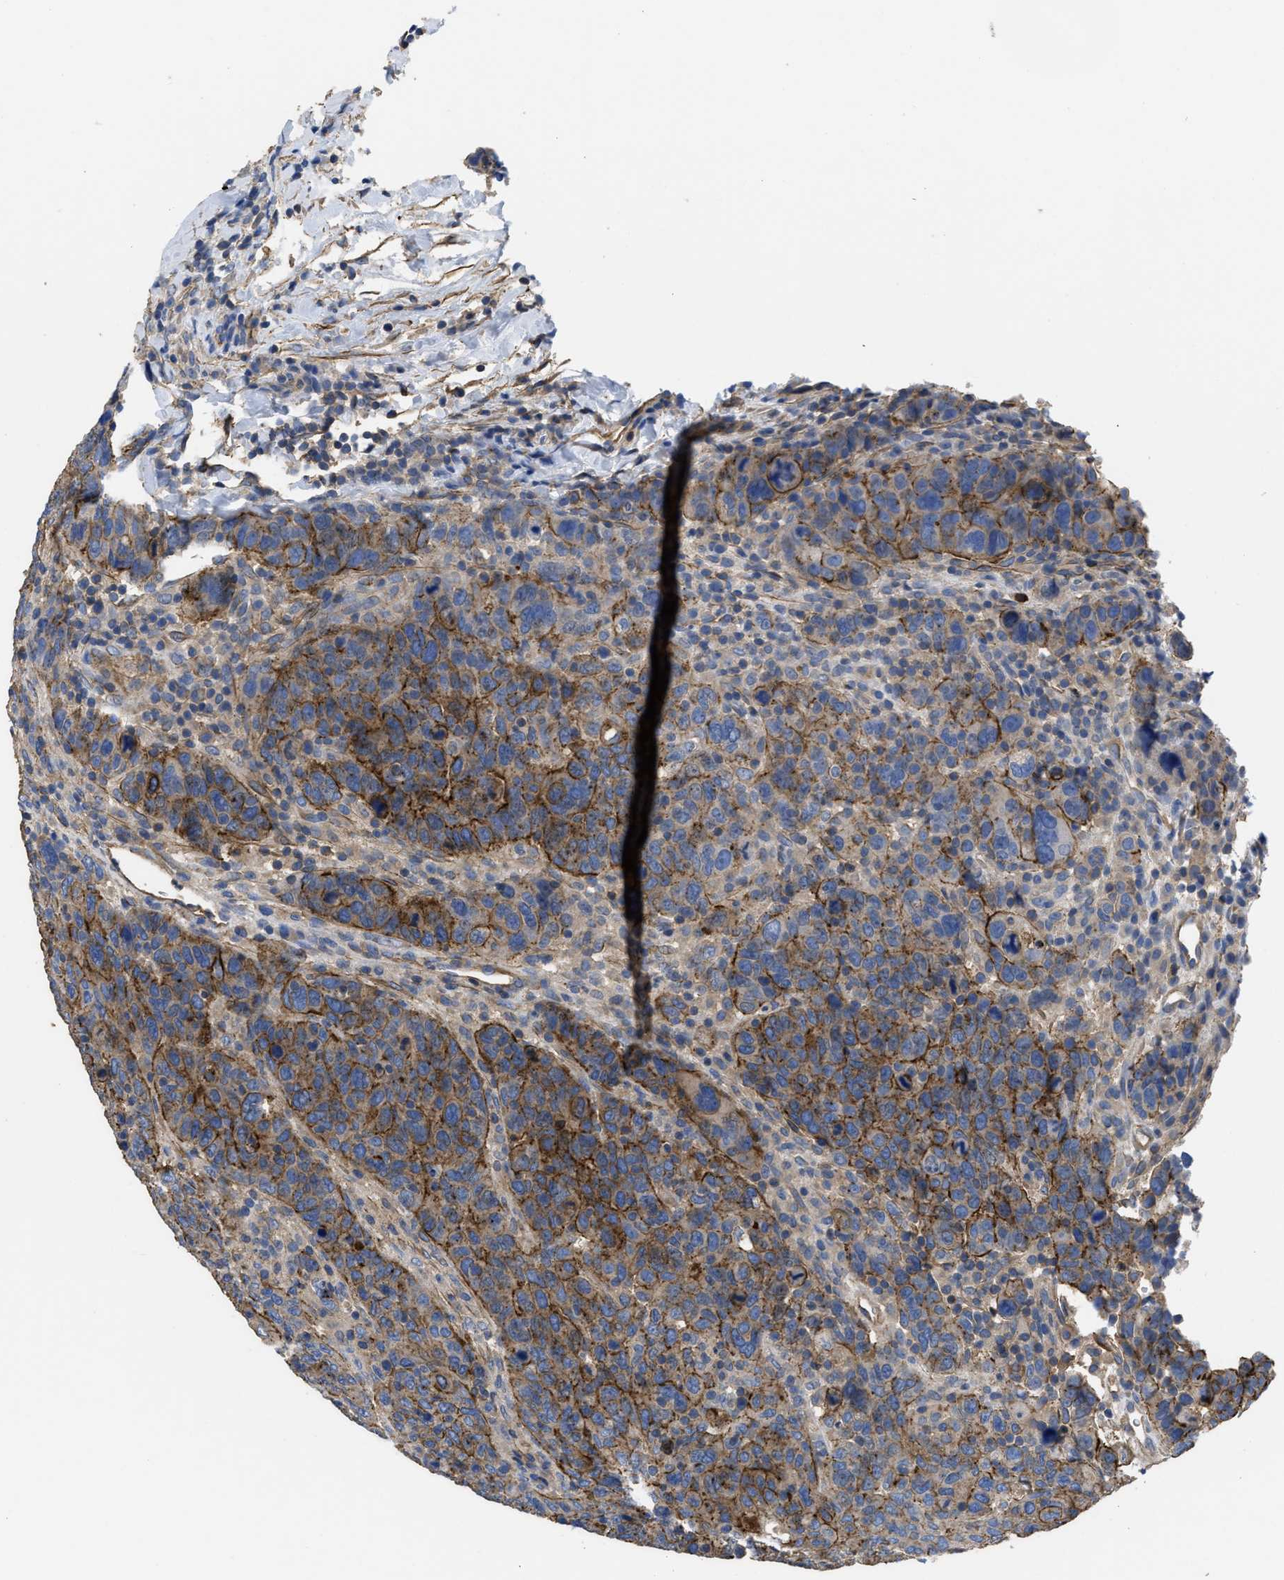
{"staining": {"intensity": "moderate", "quantity": ">75%", "location": "cytoplasmic/membranous"}, "tissue": "breast cancer", "cell_type": "Tumor cells", "image_type": "cancer", "snomed": [{"axis": "morphology", "description": "Duct carcinoma"}, {"axis": "topography", "description": "Breast"}], "caption": "Immunohistochemical staining of human infiltrating ductal carcinoma (breast) exhibits moderate cytoplasmic/membranous protein expression in about >75% of tumor cells.", "gene": "USP4", "patient": {"sex": "female", "age": 37}}